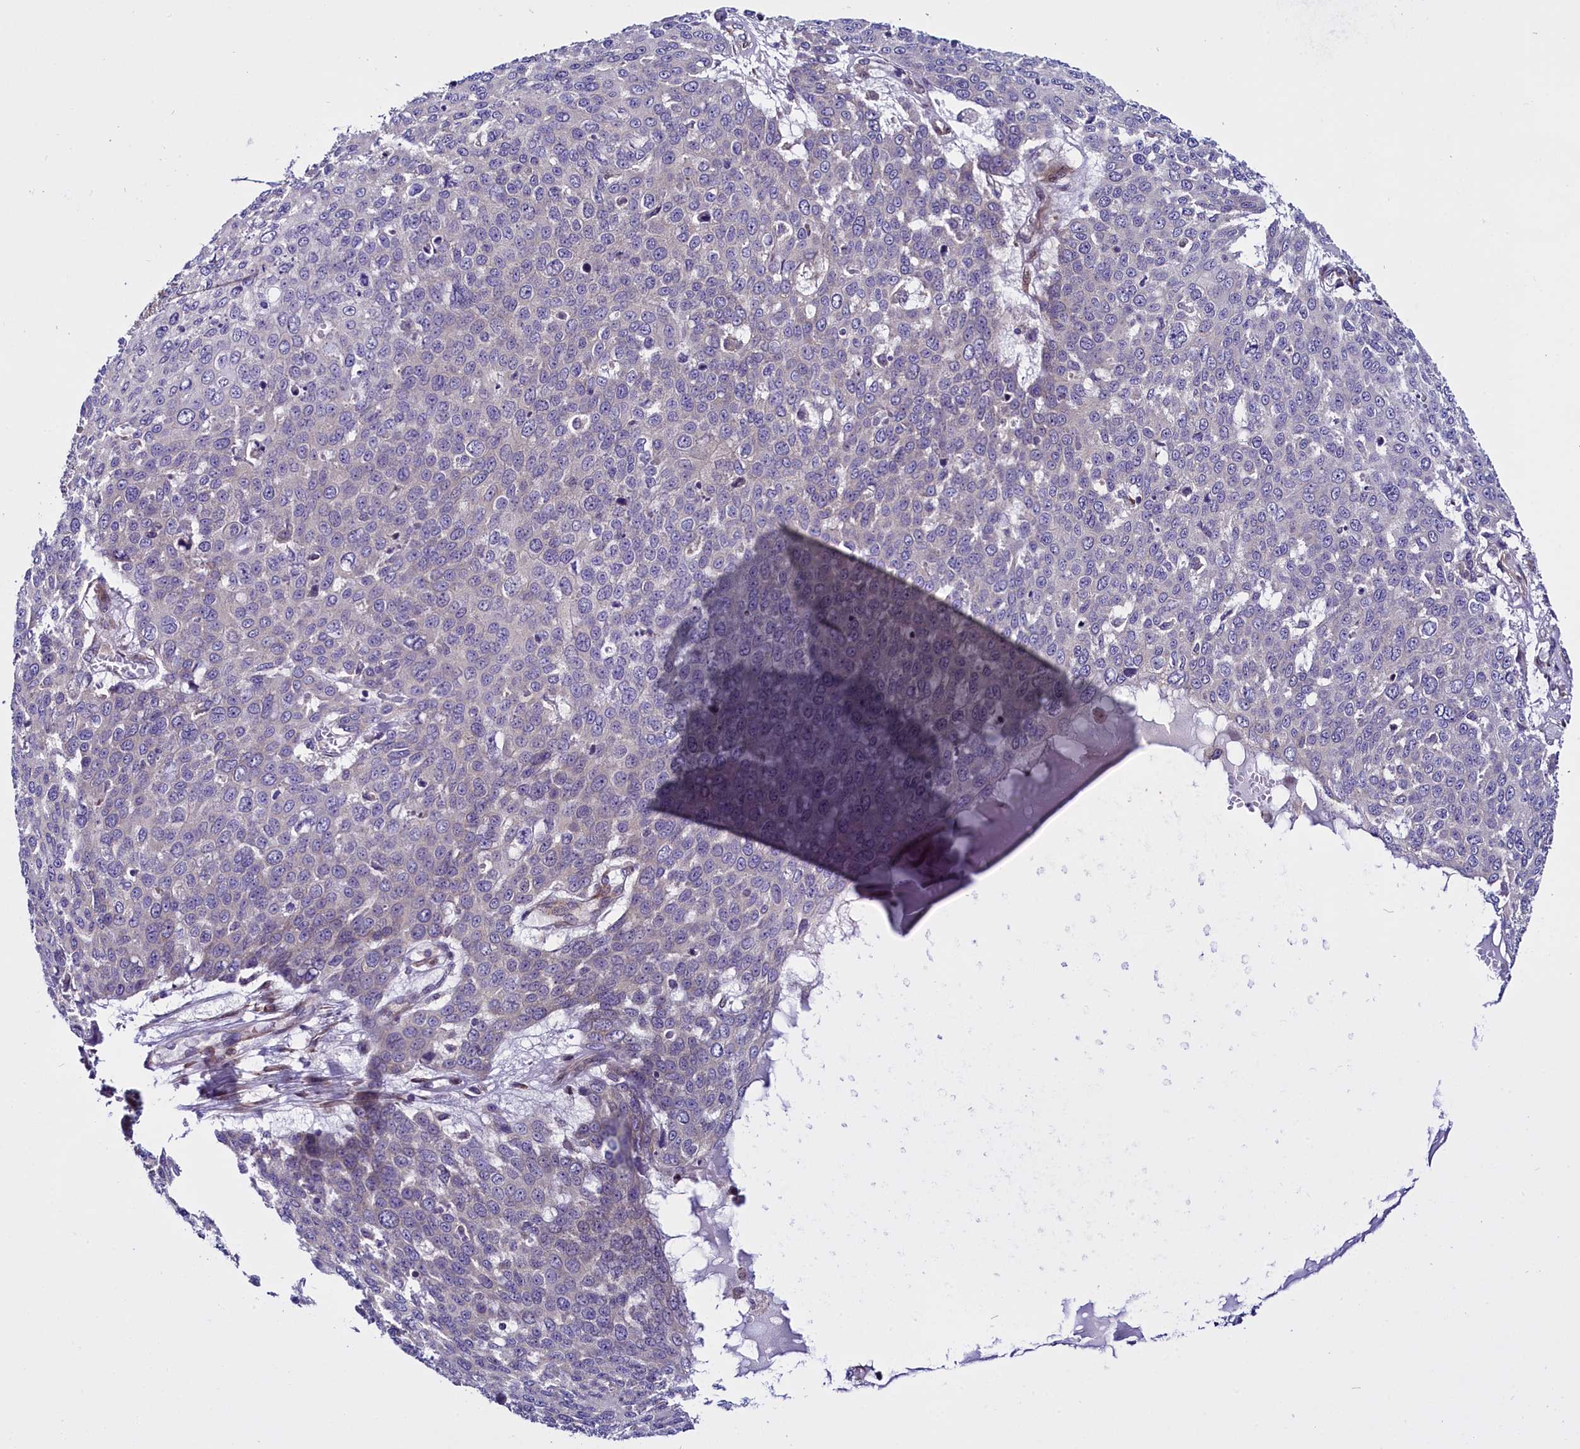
{"staining": {"intensity": "negative", "quantity": "none", "location": "none"}, "tissue": "skin cancer", "cell_type": "Tumor cells", "image_type": "cancer", "snomed": [{"axis": "morphology", "description": "Squamous cell carcinoma, NOS"}, {"axis": "topography", "description": "Skin"}], "caption": "DAB immunohistochemical staining of skin cancer (squamous cell carcinoma) exhibits no significant positivity in tumor cells. The staining was performed using DAB to visualize the protein expression in brown, while the nuclei were stained in blue with hematoxylin (Magnification: 20x).", "gene": "UACA", "patient": {"sex": "male", "age": 71}}